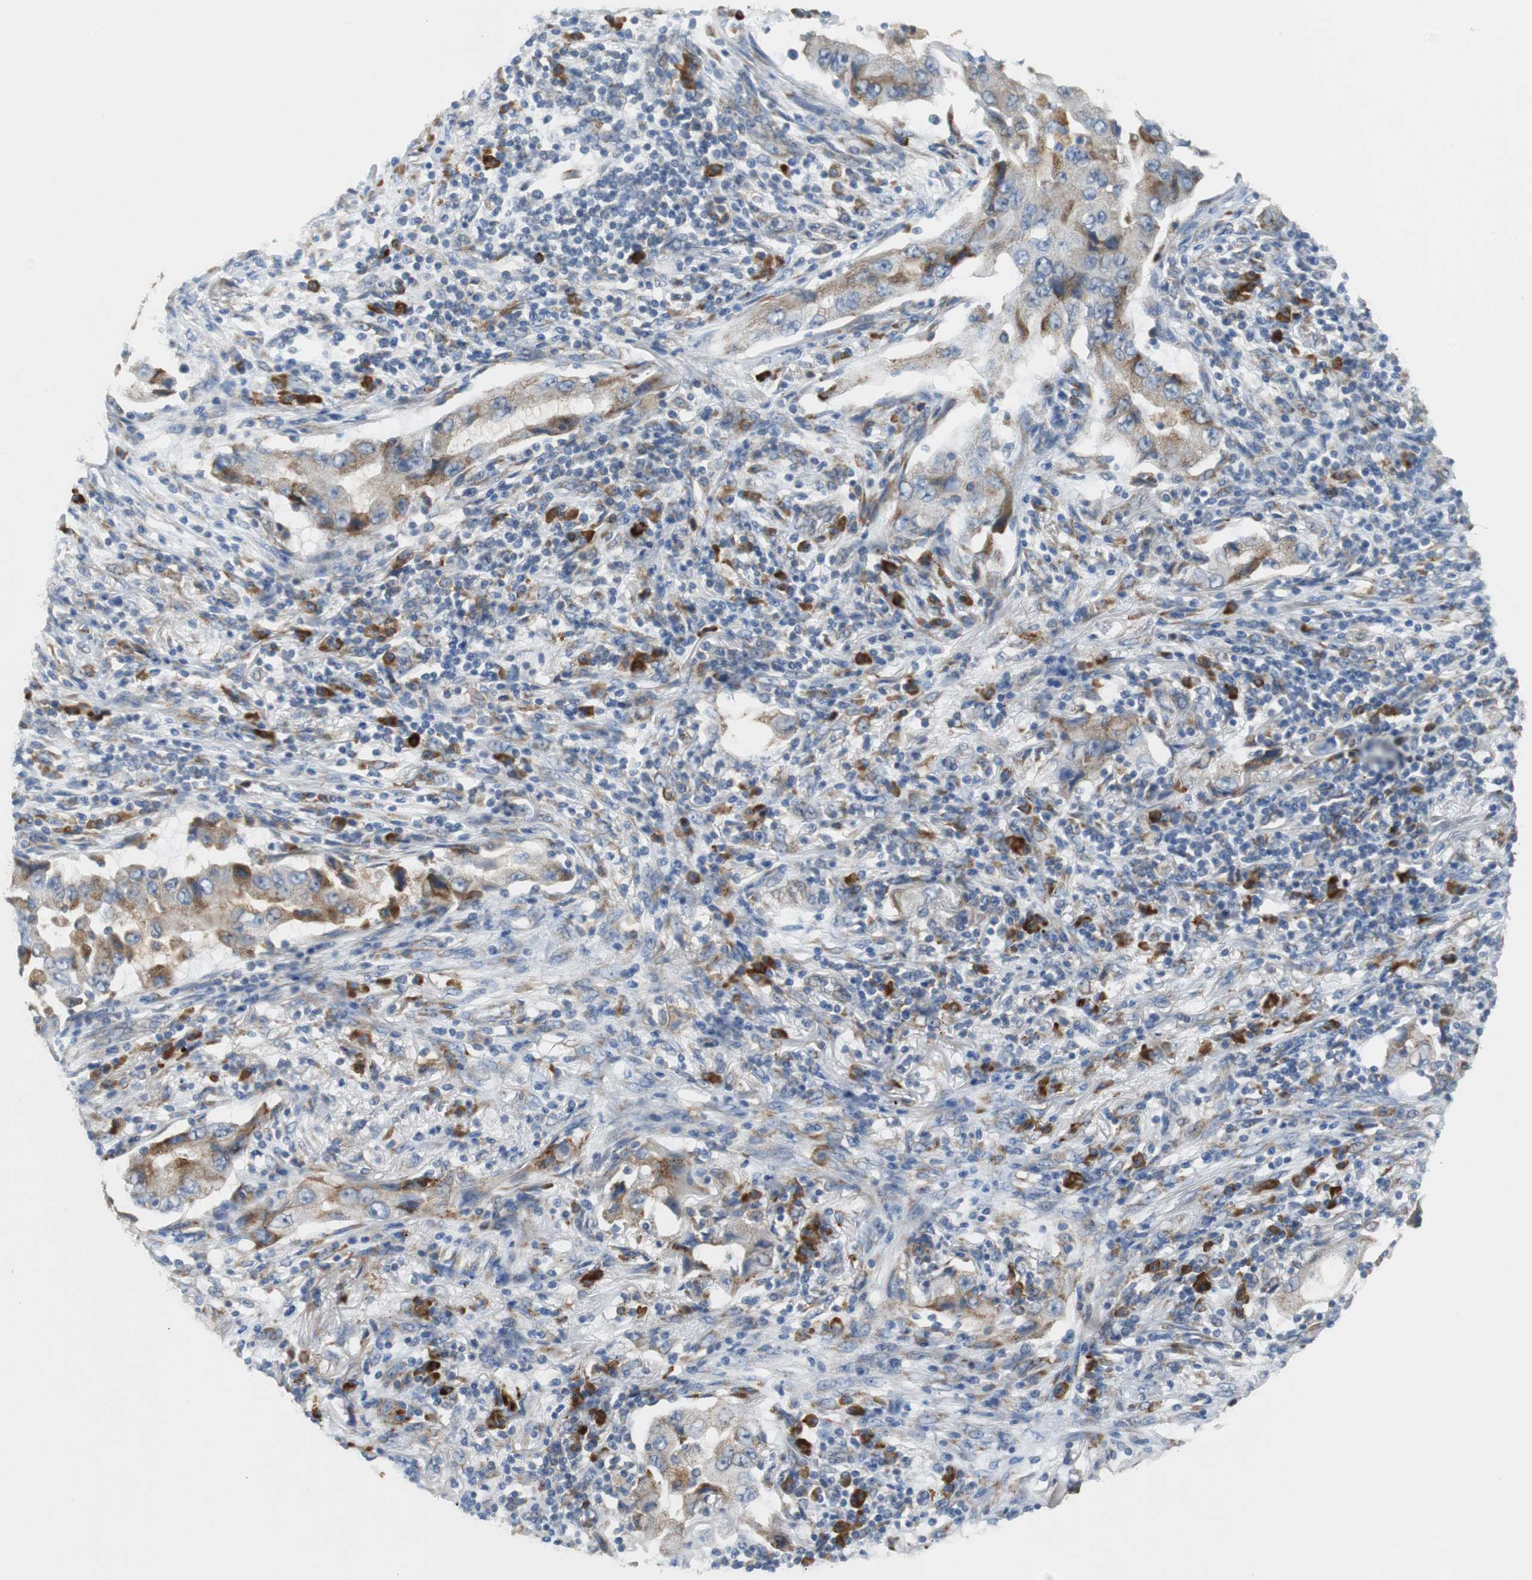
{"staining": {"intensity": "weak", "quantity": "25%-75%", "location": "cytoplasmic/membranous"}, "tissue": "lung cancer", "cell_type": "Tumor cells", "image_type": "cancer", "snomed": [{"axis": "morphology", "description": "Adenocarcinoma, NOS"}, {"axis": "topography", "description": "Lung"}], "caption": "Lung cancer tissue exhibits weak cytoplasmic/membranous positivity in approximately 25%-75% of tumor cells", "gene": "PDIA4", "patient": {"sex": "female", "age": 65}}